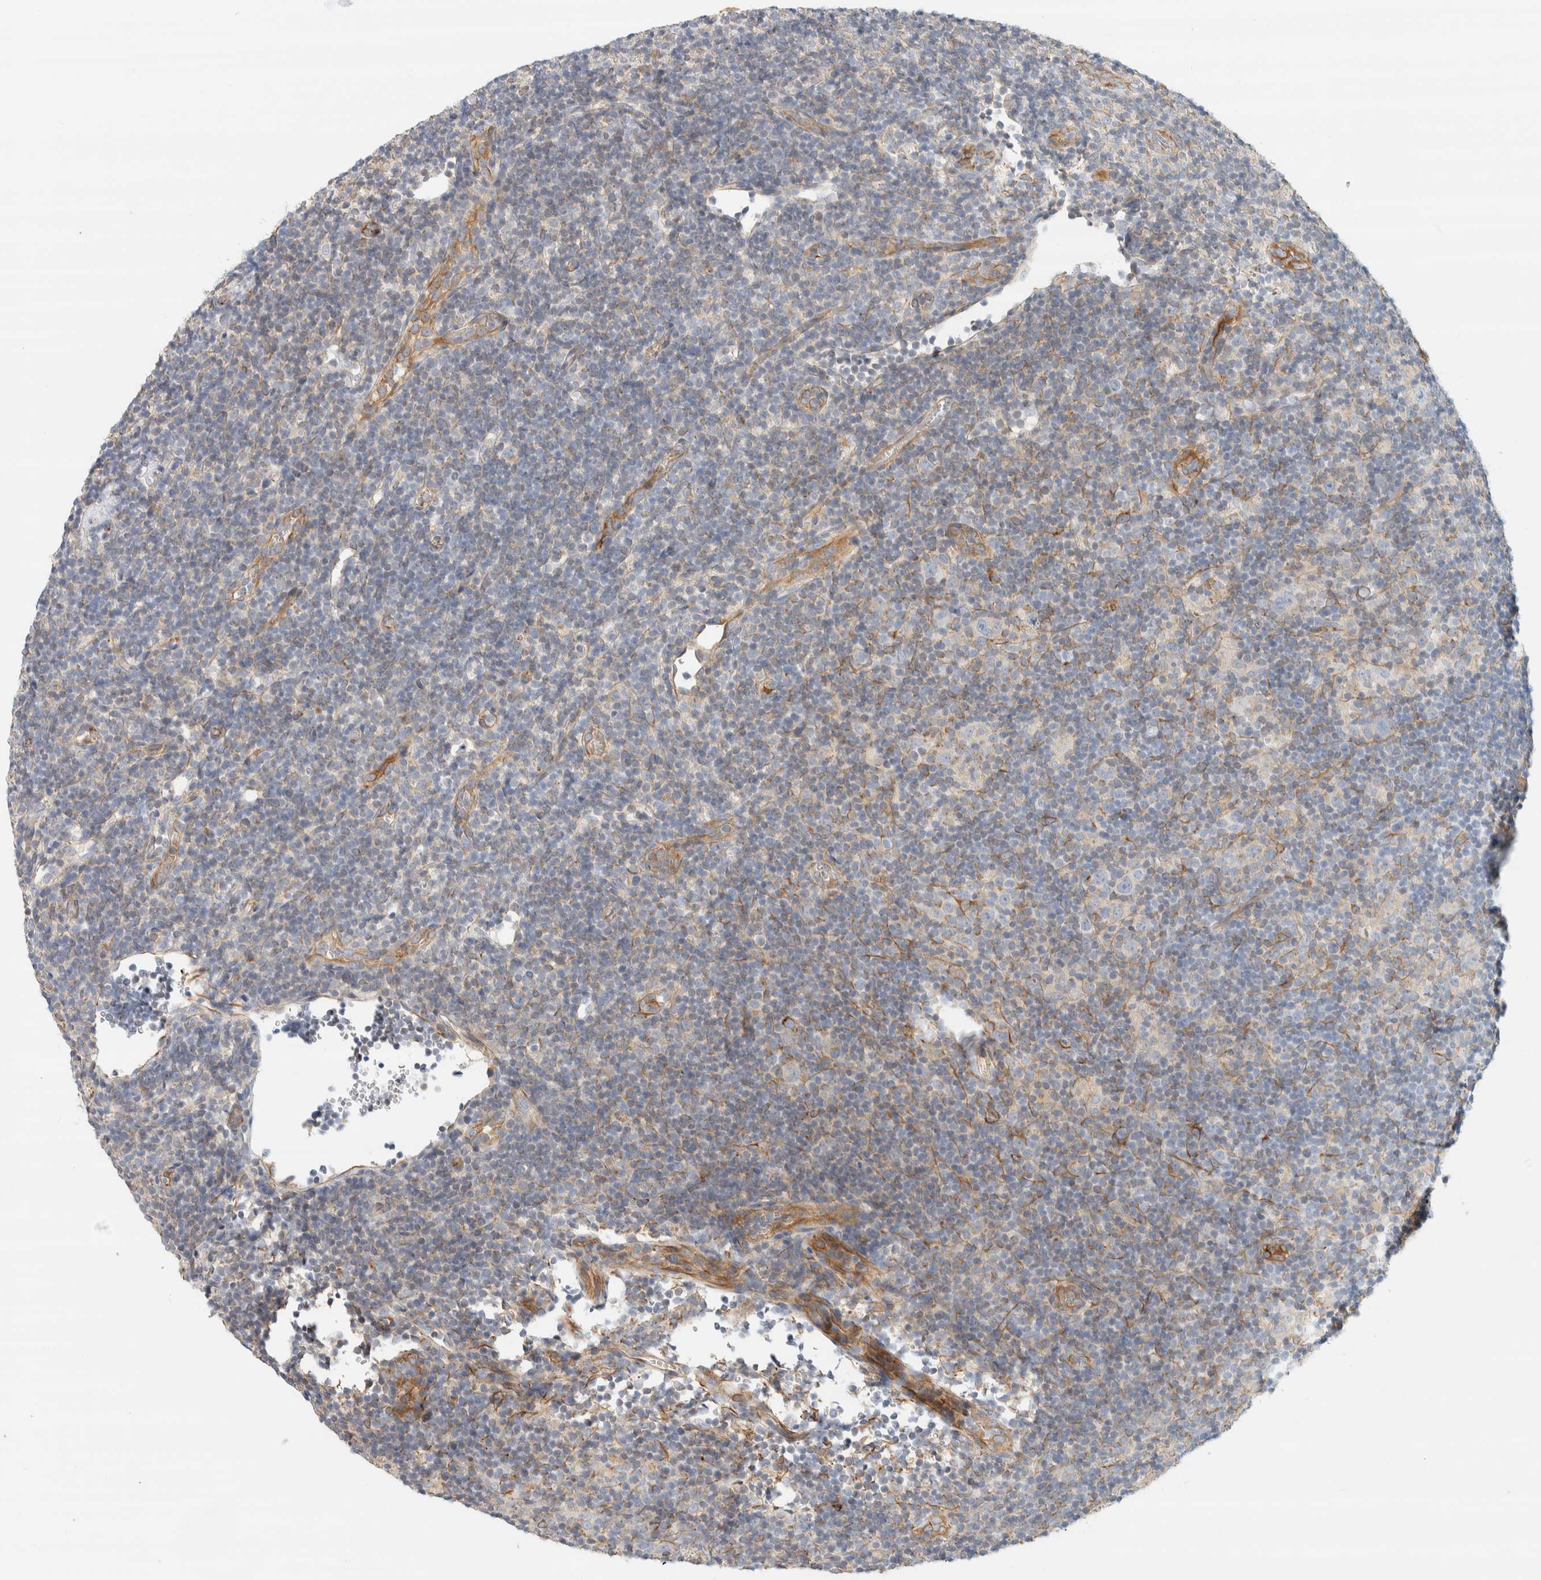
{"staining": {"intensity": "negative", "quantity": "none", "location": "none"}, "tissue": "lymphoma", "cell_type": "Tumor cells", "image_type": "cancer", "snomed": [{"axis": "morphology", "description": "Hodgkin's disease, NOS"}, {"axis": "topography", "description": "Lymph node"}], "caption": "Immunohistochemical staining of lymphoma reveals no significant positivity in tumor cells.", "gene": "CDR2", "patient": {"sex": "female", "age": 57}}